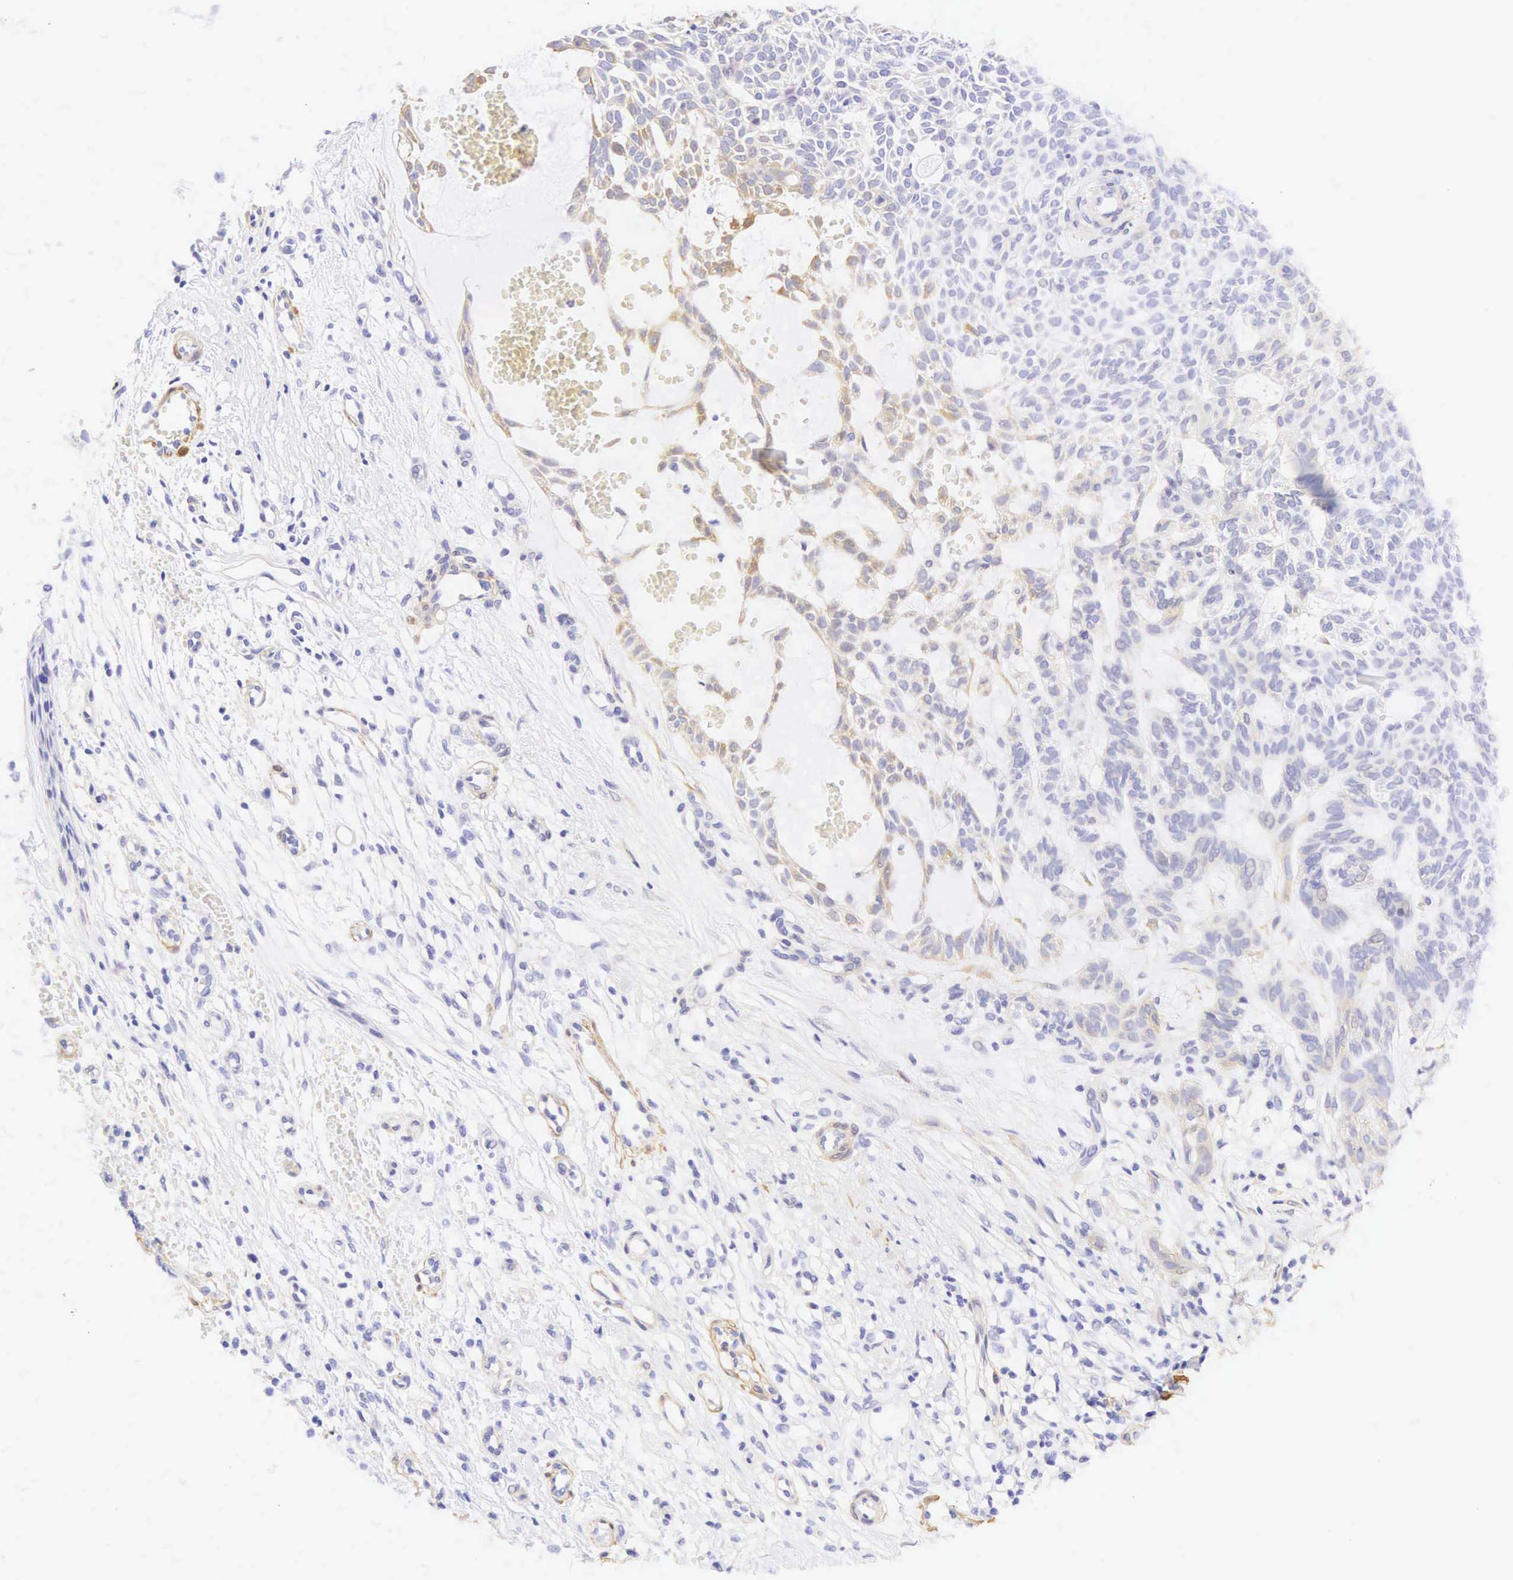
{"staining": {"intensity": "negative", "quantity": "none", "location": "none"}, "tissue": "skin cancer", "cell_type": "Tumor cells", "image_type": "cancer", "snomed": [{"axis": "morphology", "description": "Basal cell carcinoma"}, {"axis": "topography", "description": "Skin"}], "caption": "Tumor cells are negative for brown protein staining in skin basal cell carcinoma.", "gene": "CNN1", "patient": {"sex": "male", "age": 75}}